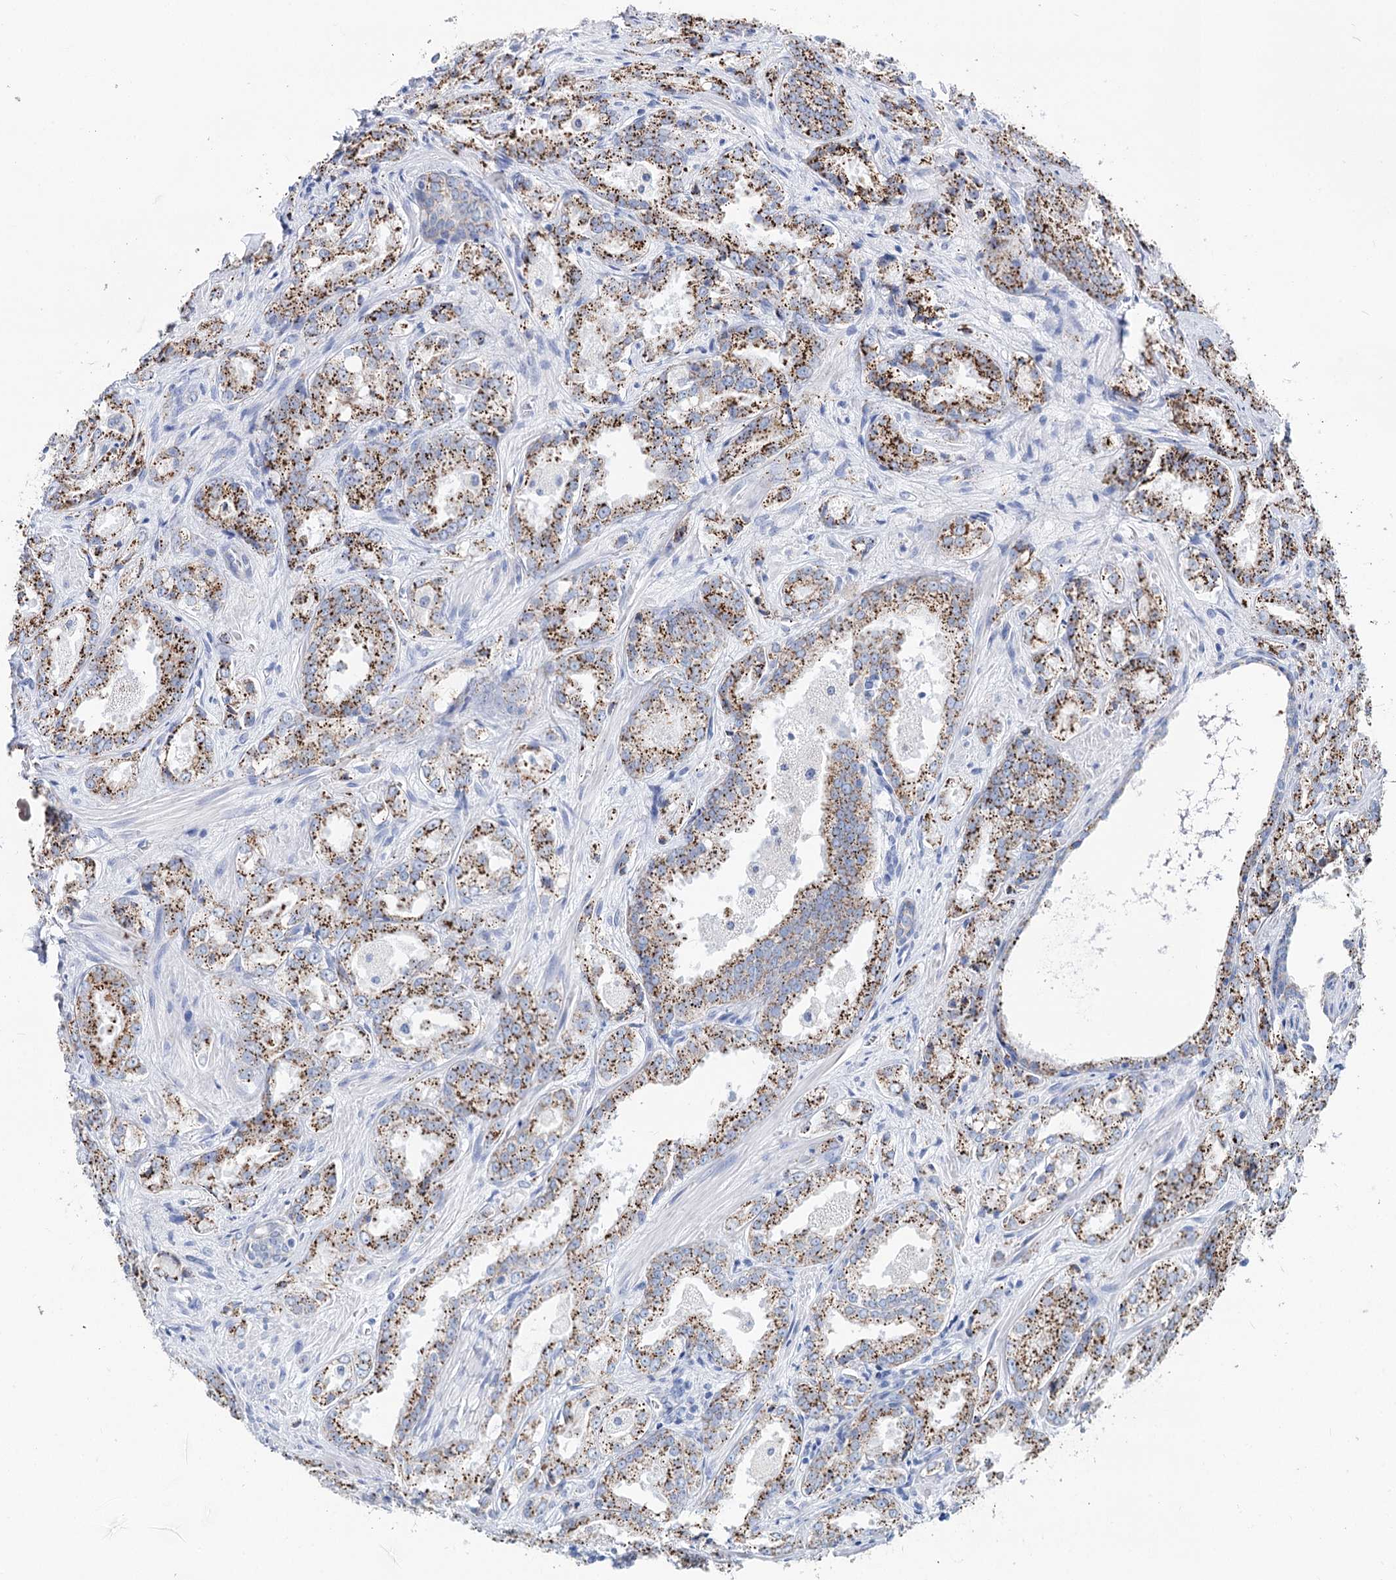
{"staining": {"intensity": "moderate", "quantity": ">75%", "location": "cytoplasmic/membranous"}, "tissue": "prostate cancer", "cell_type": "Tumor cells", "image_type": "cancer", "snomed": [{"axis": "morphology", "description": "Adenocarcinoma, Low grade"}, {"axis": "topography", "description": "Prostate"}], "caption": "Prostate adenocarcinoma (low-grade) tissue shows moderate cytoplasmic/membranous staining in approximately >75% of tumor cells, visualized by immunohistochemistry.", "gene": "MCCC2", "patient": {"sex": "male", "age": 47}}